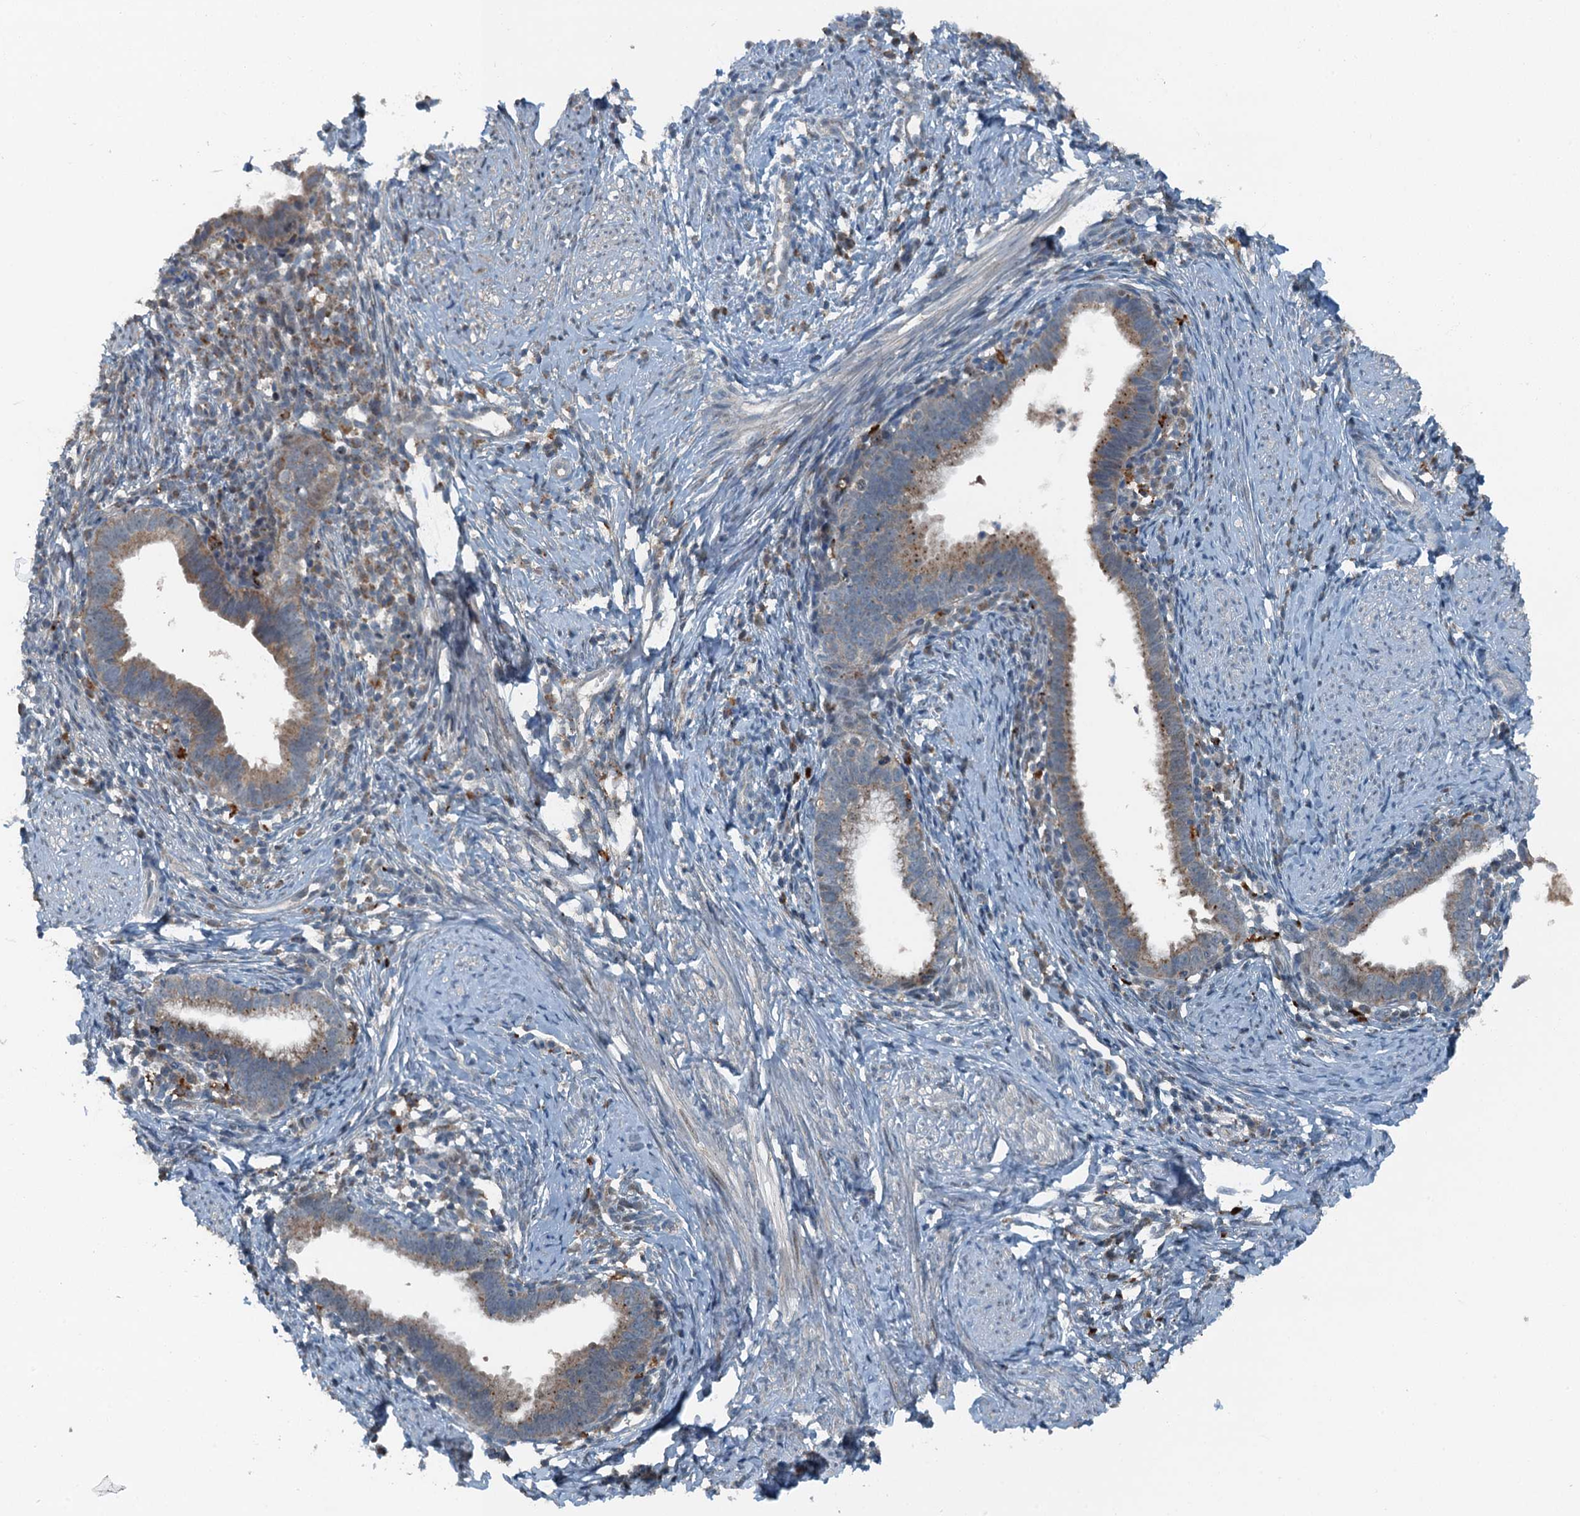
{"staining": {"intensity": "weak", "quantity": ">75%", "location": "cytoplasmic/membranous"}, "tissue": "cervical cancer", "cell_type": "Tumor cells", "image_type": "cancer", "snomed": [{"axis": "morphology", "description": "Adenocarcinoma, NOS"}, {"axis": "topography", "description": "Cervix"}], "caption": "Tumor cells reveal weak cytoplasmic/membranous positivity in approximately >75% of cells in cervical cancer.", "gene": "BMERB1", "patient": {"sex": "female", "age": 36}}